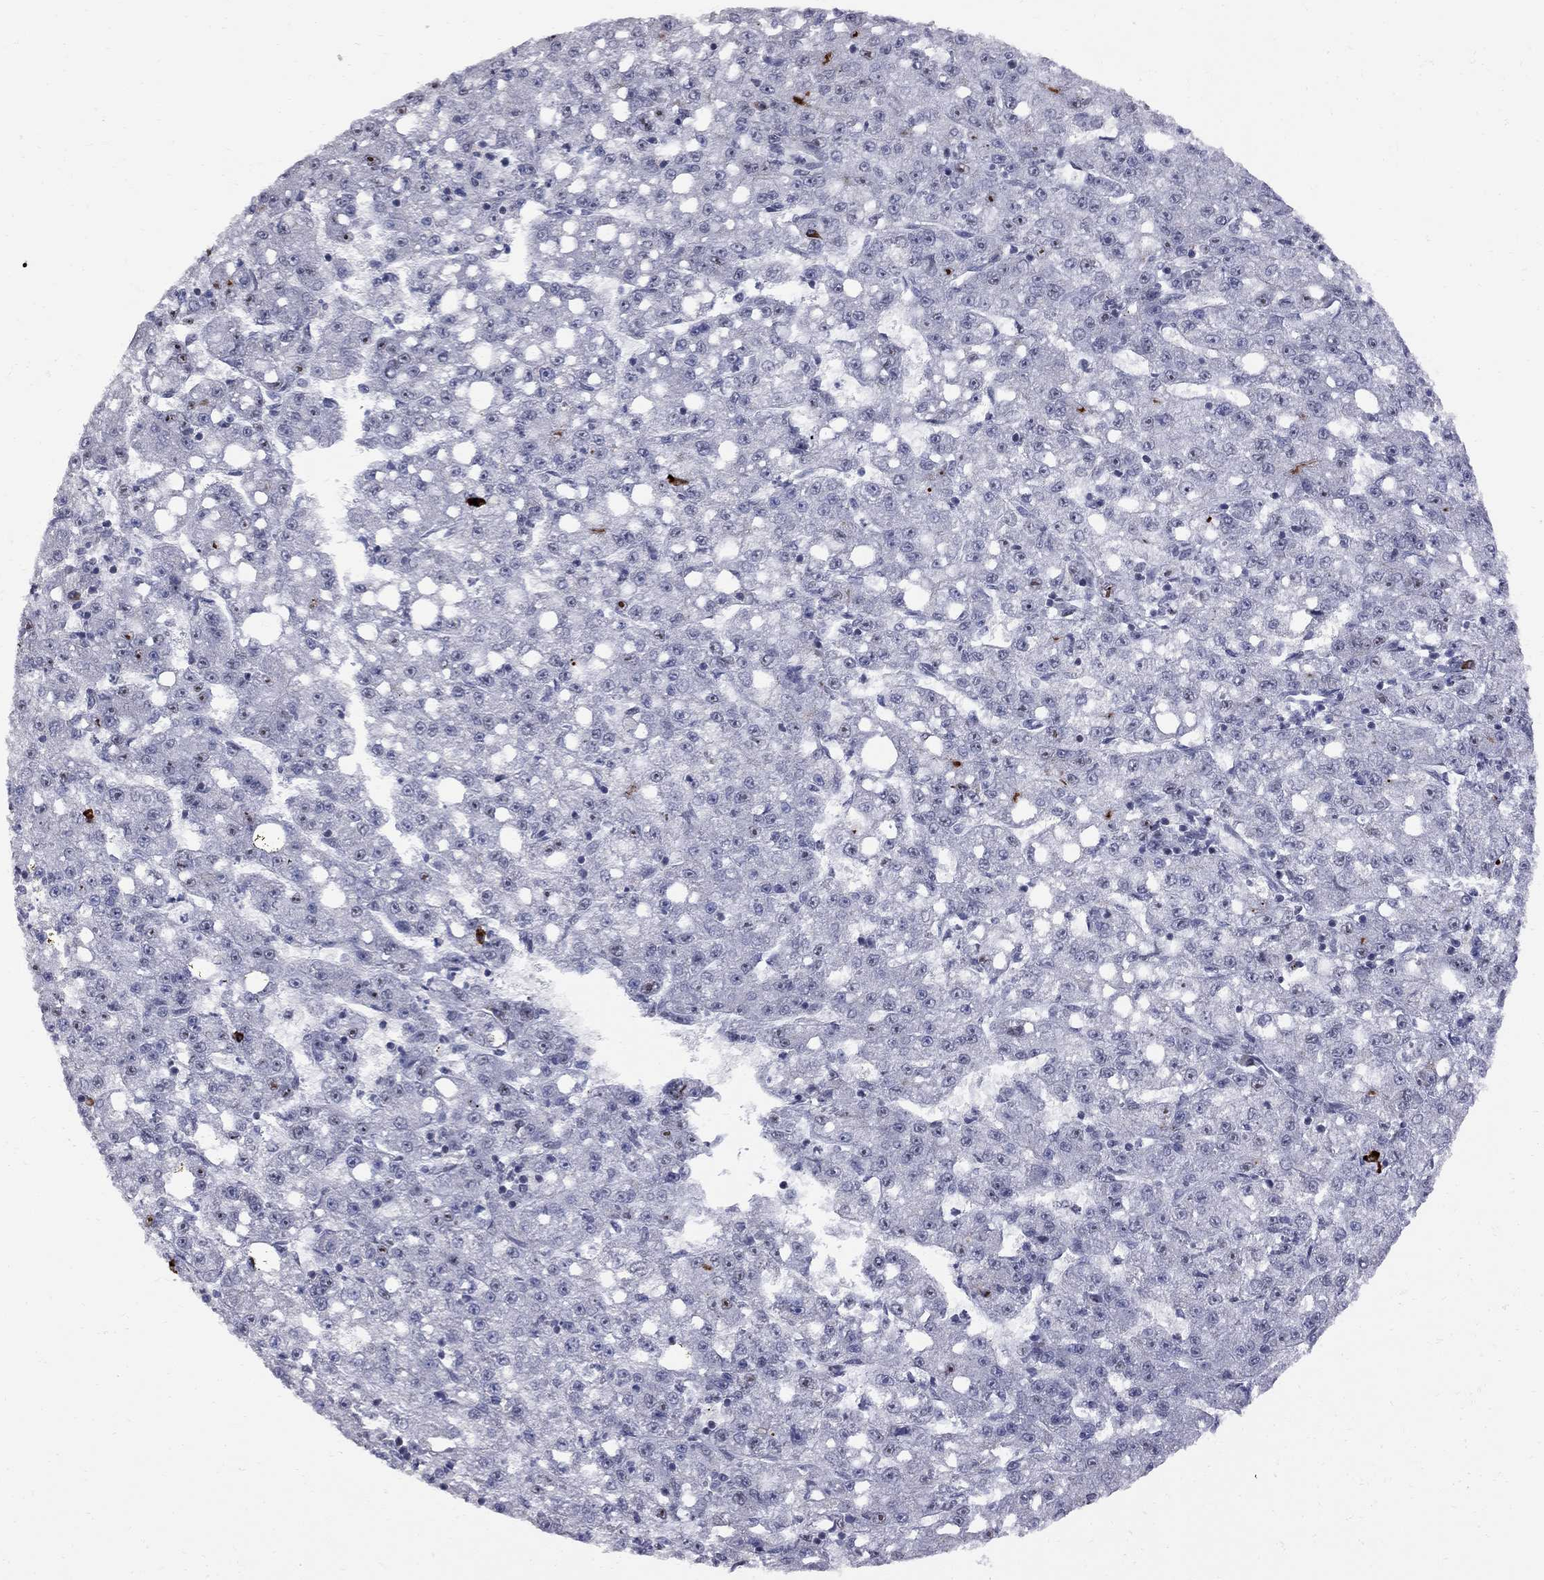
{"staining": {"intensity": "moderate", "quantity": "<25%", "location": "nuclear"}, "tissue": "liver cancer", "cell_type": "Tumor cells", "image_type": "cancer", "snomed": [{"axis": "morphology", "description": "Carcinoma, Hepatocellular, NOS"}, {"axis": "topography", "description": "Liver"}], "caption": "Immunohistochemistry (IHC) of liver cancer exhibits low levels of moderate nuclear positivity in about <25% of tumor cells.", "gene": "DHX33", "patient": {"sex": "female", "age": 65}}